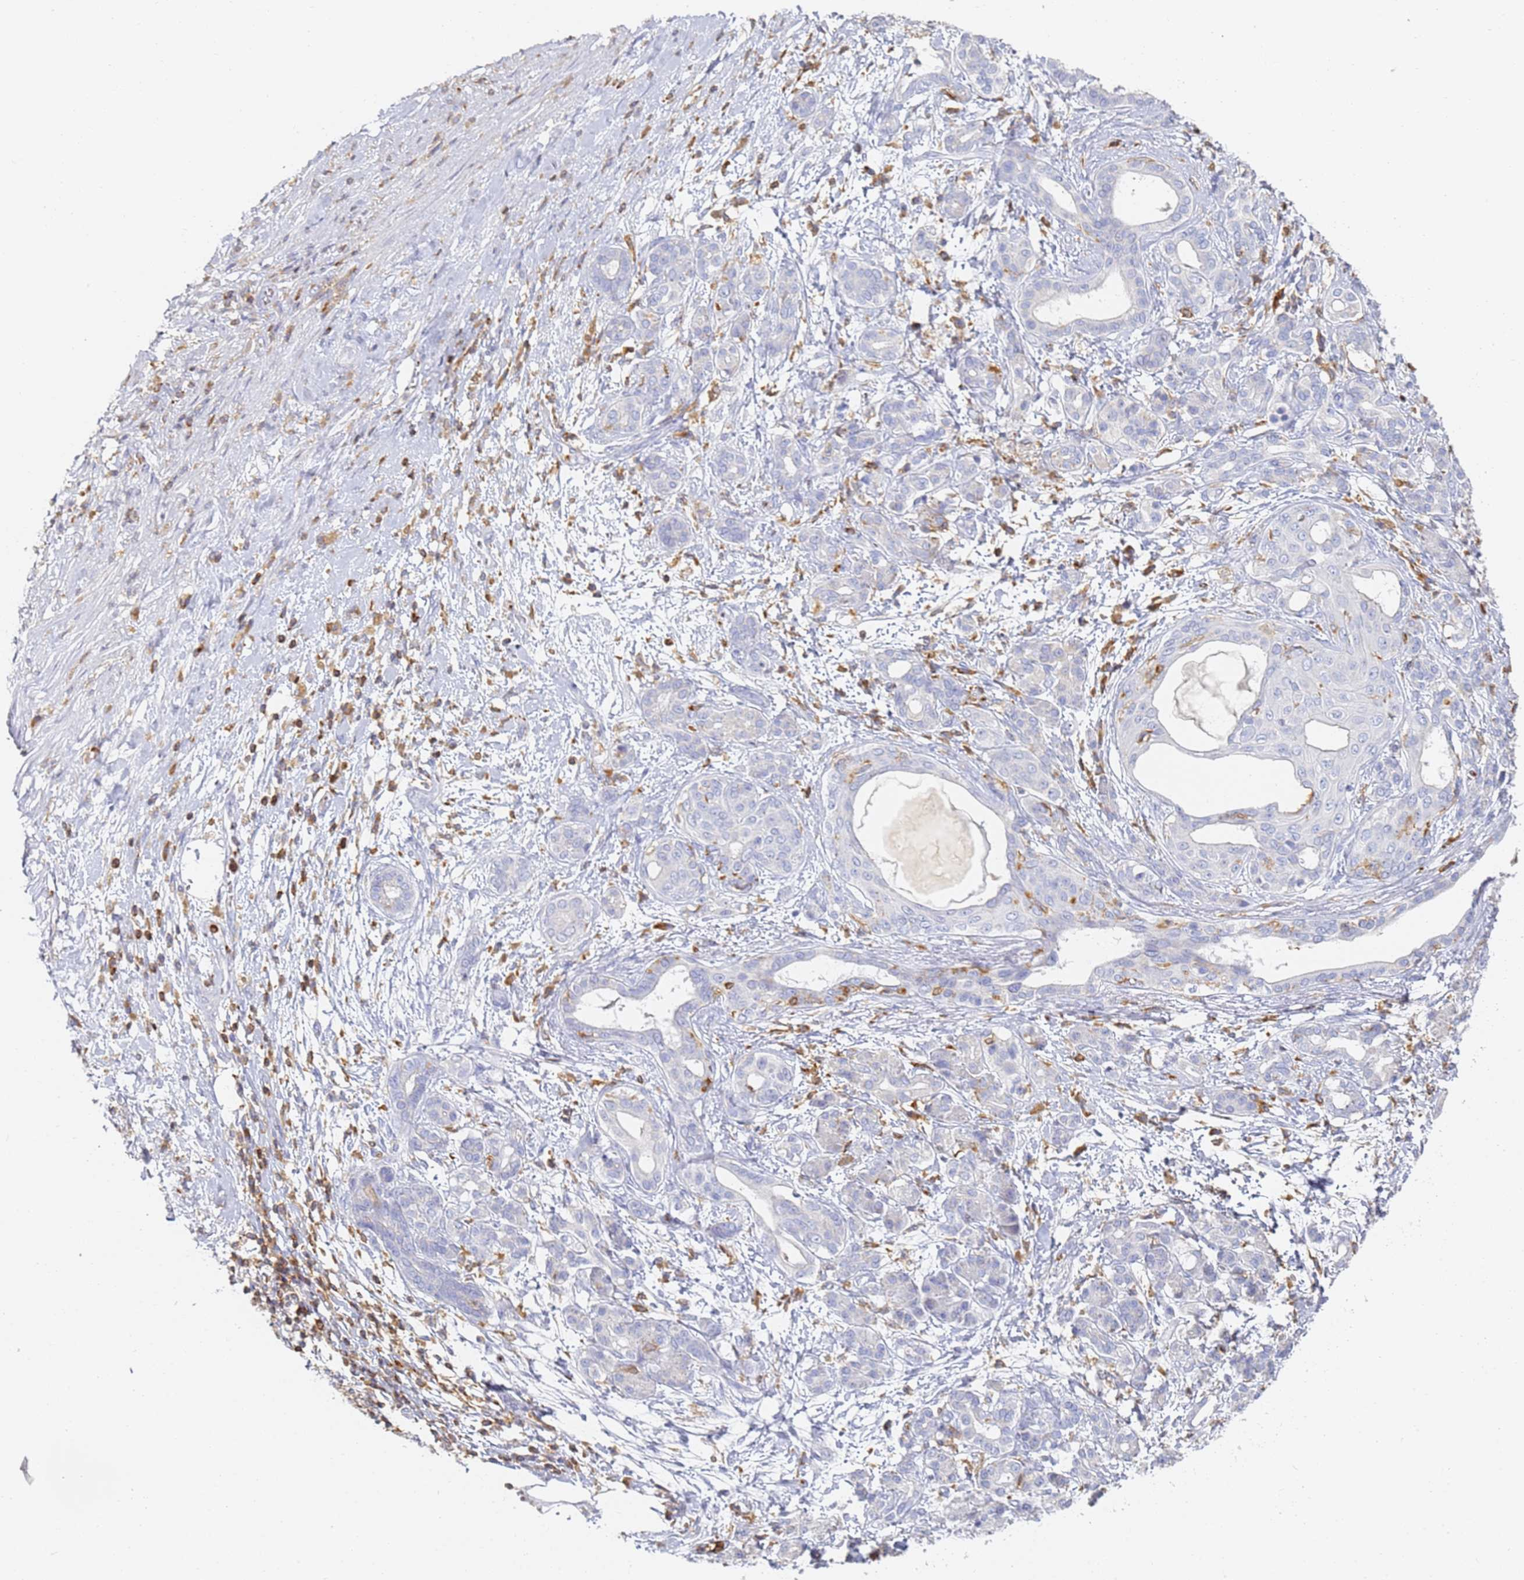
{"staining": {"intensity": "negative", "quantity": "none", "location": "none"}, "tissue": "pancreatic cancer", "cell_type": "Tumor cells", "image_type": "cancer", "snomed": [{"axis": "morphology", "description": "Adenocarcinoma, NOS"}, {"axis": "topography", "description": "Pancreas"}], "caption": "Photomicrograph shows no significant protein positivity in tumor cells of pancreatic cancer (adenocarcinoma).", "gene": "BIN2", "patient": {"sex": "female", "age": 55}}